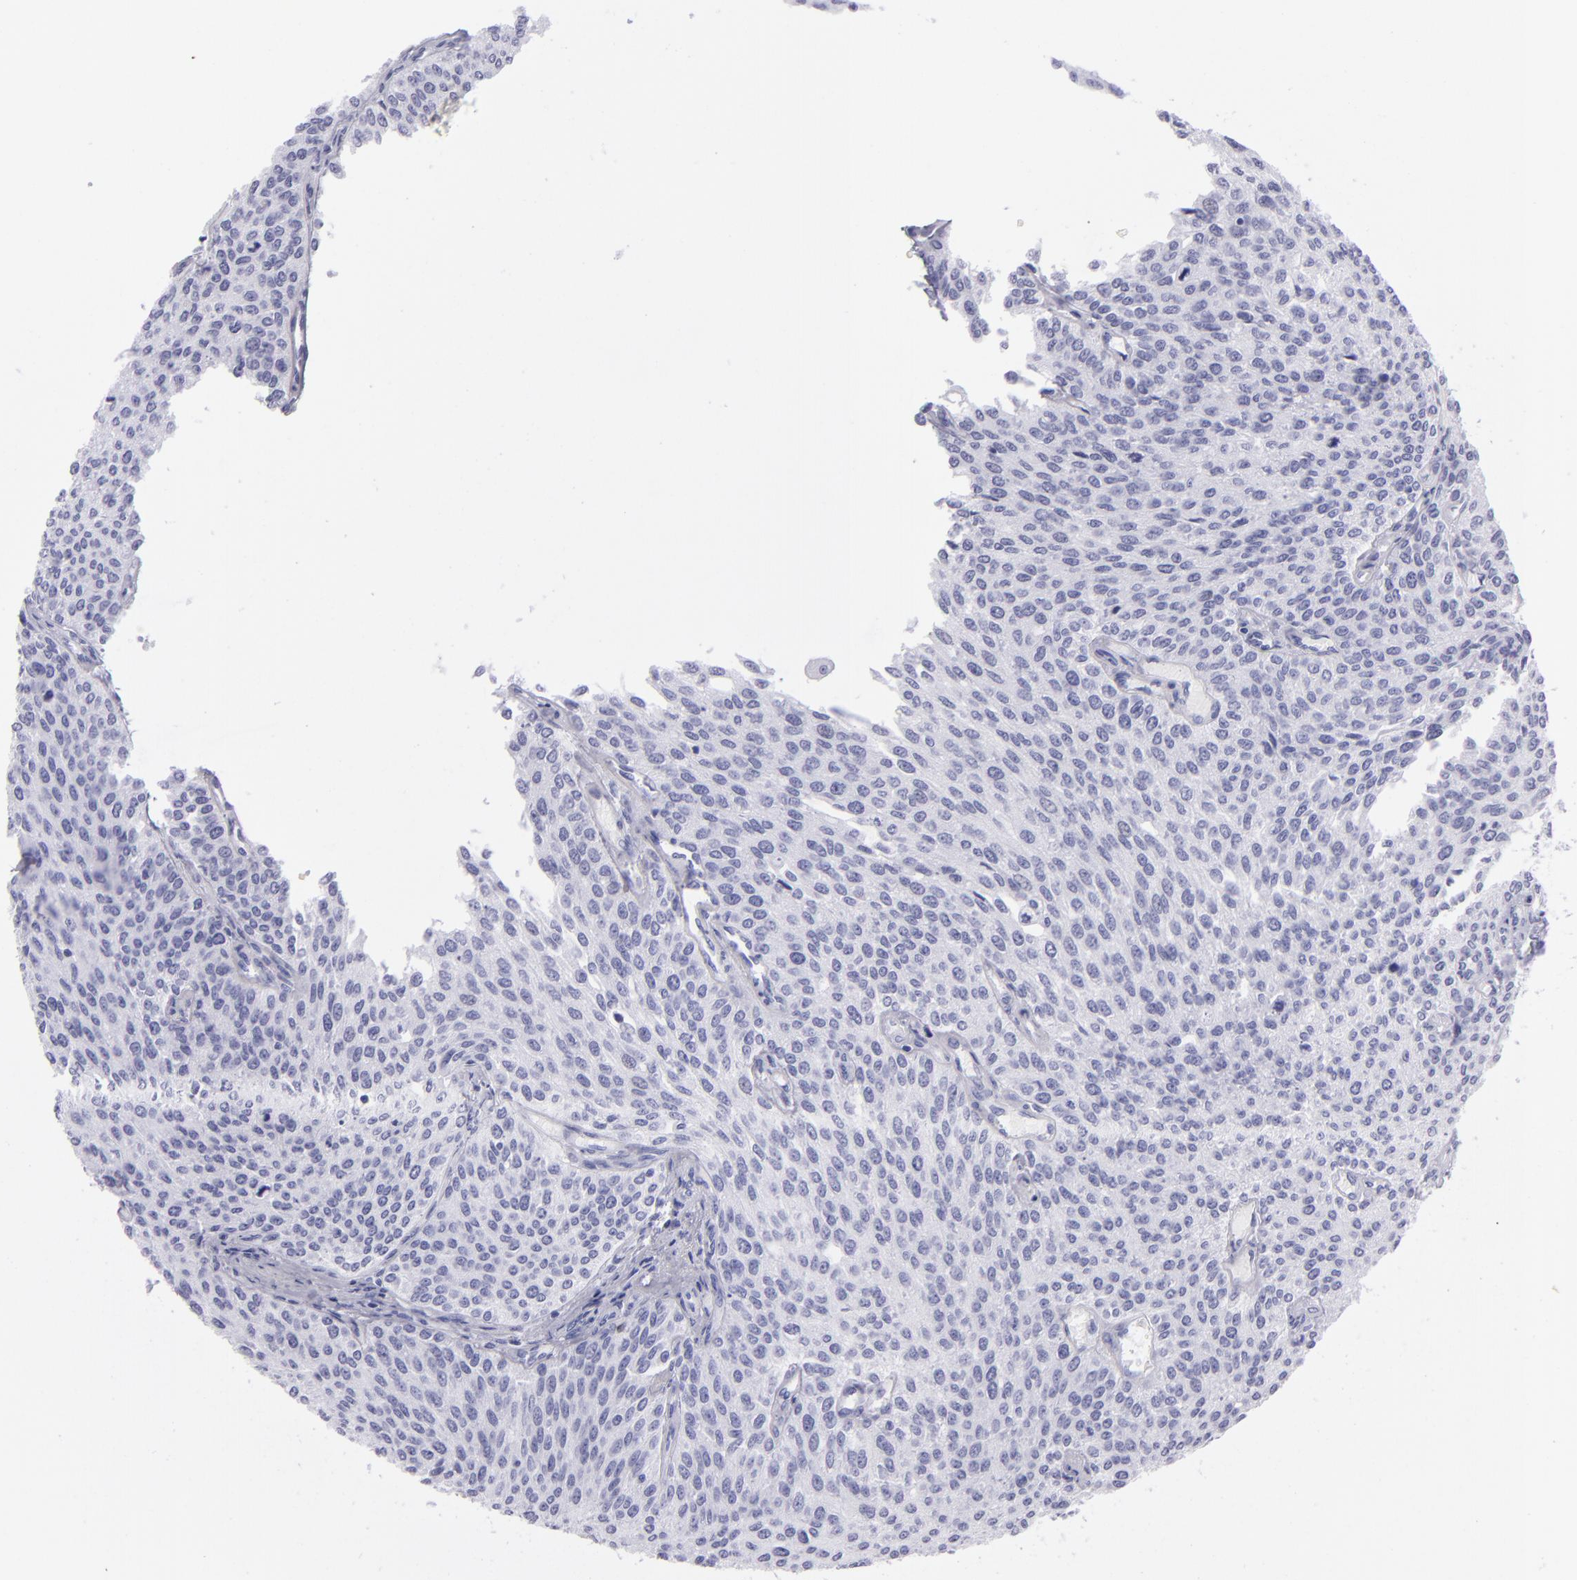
{"staining": {"intensity": "negative", "quantity": "none", "location": "none"}, "tissue": "urothelial cancer", "cell_type": "Tumor cells", "image_type": "cancer", "snomed": [{"axis": "morphology", "description": "Urothelial carcinoma, Low grade"}, {"axis": "topography", "description": "Urinary bladder"}], "caption": "Tumor cells show no significant staining in low-grade urothelial carcinoma.", "gene": "PVALB", "patient": {"sex": "female", "age": 73}}